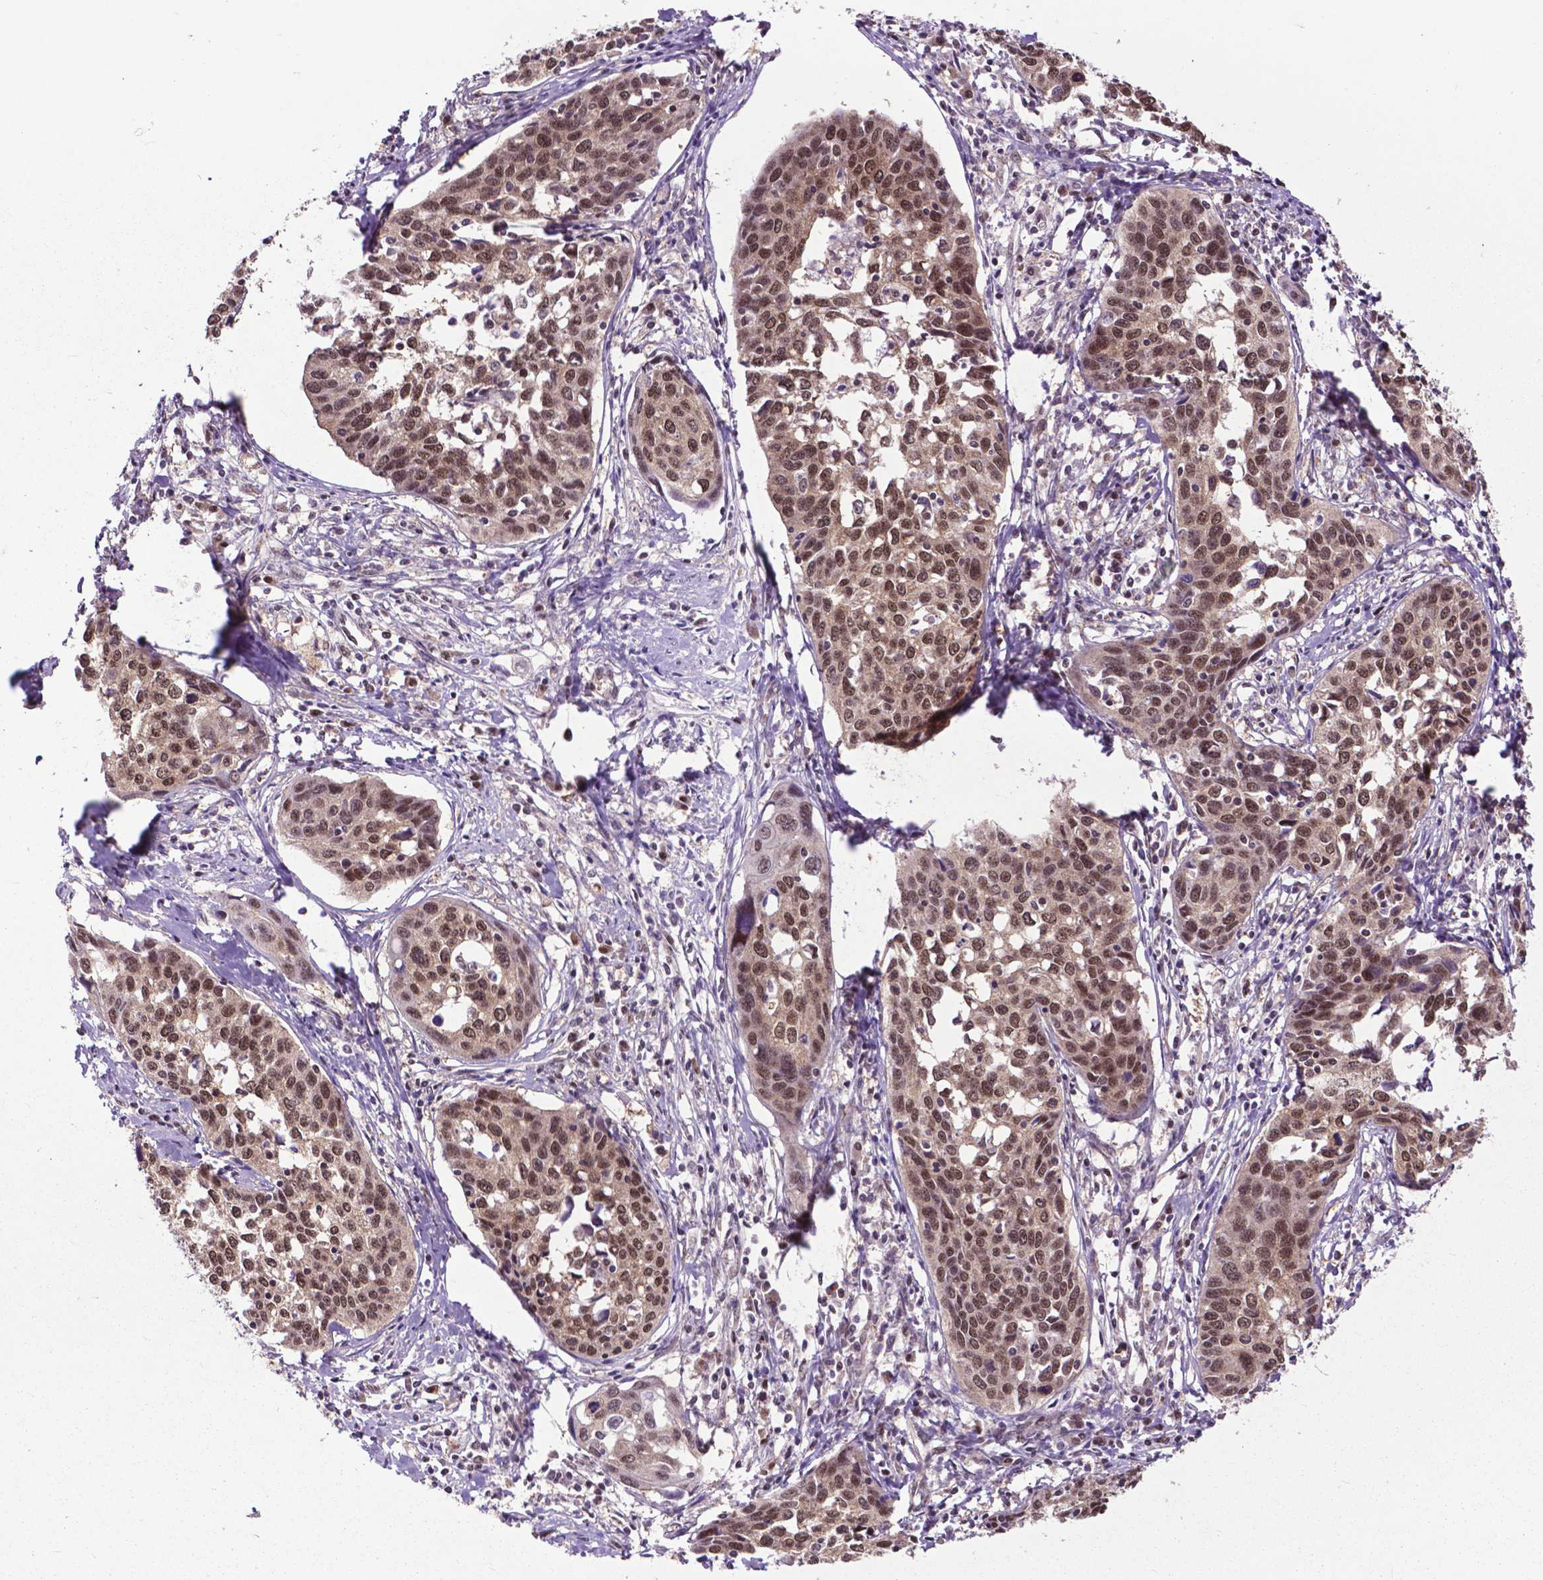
{"staining": {"intensity": "moderate", "quantity": ">75%", "location": "nuclear"}, "tissue": "cervical cancer", "cell_type": "Tumor cells", "image_type": "cancer", "snomed": [{"axis": "morphology", "description": "Squamous cell carcinoma, NOS"}, {"axis": "topography", "description": "Cervix"}], "caption": "Immunohistochemistry (IHC) image of cervical cancer stained for a protein (brown), which exhibits medium levels of moderate nuclear expression in about >75% of tumor cells.", "gene": "FAF1", "patient": {"sex": "female", "age": 31}}